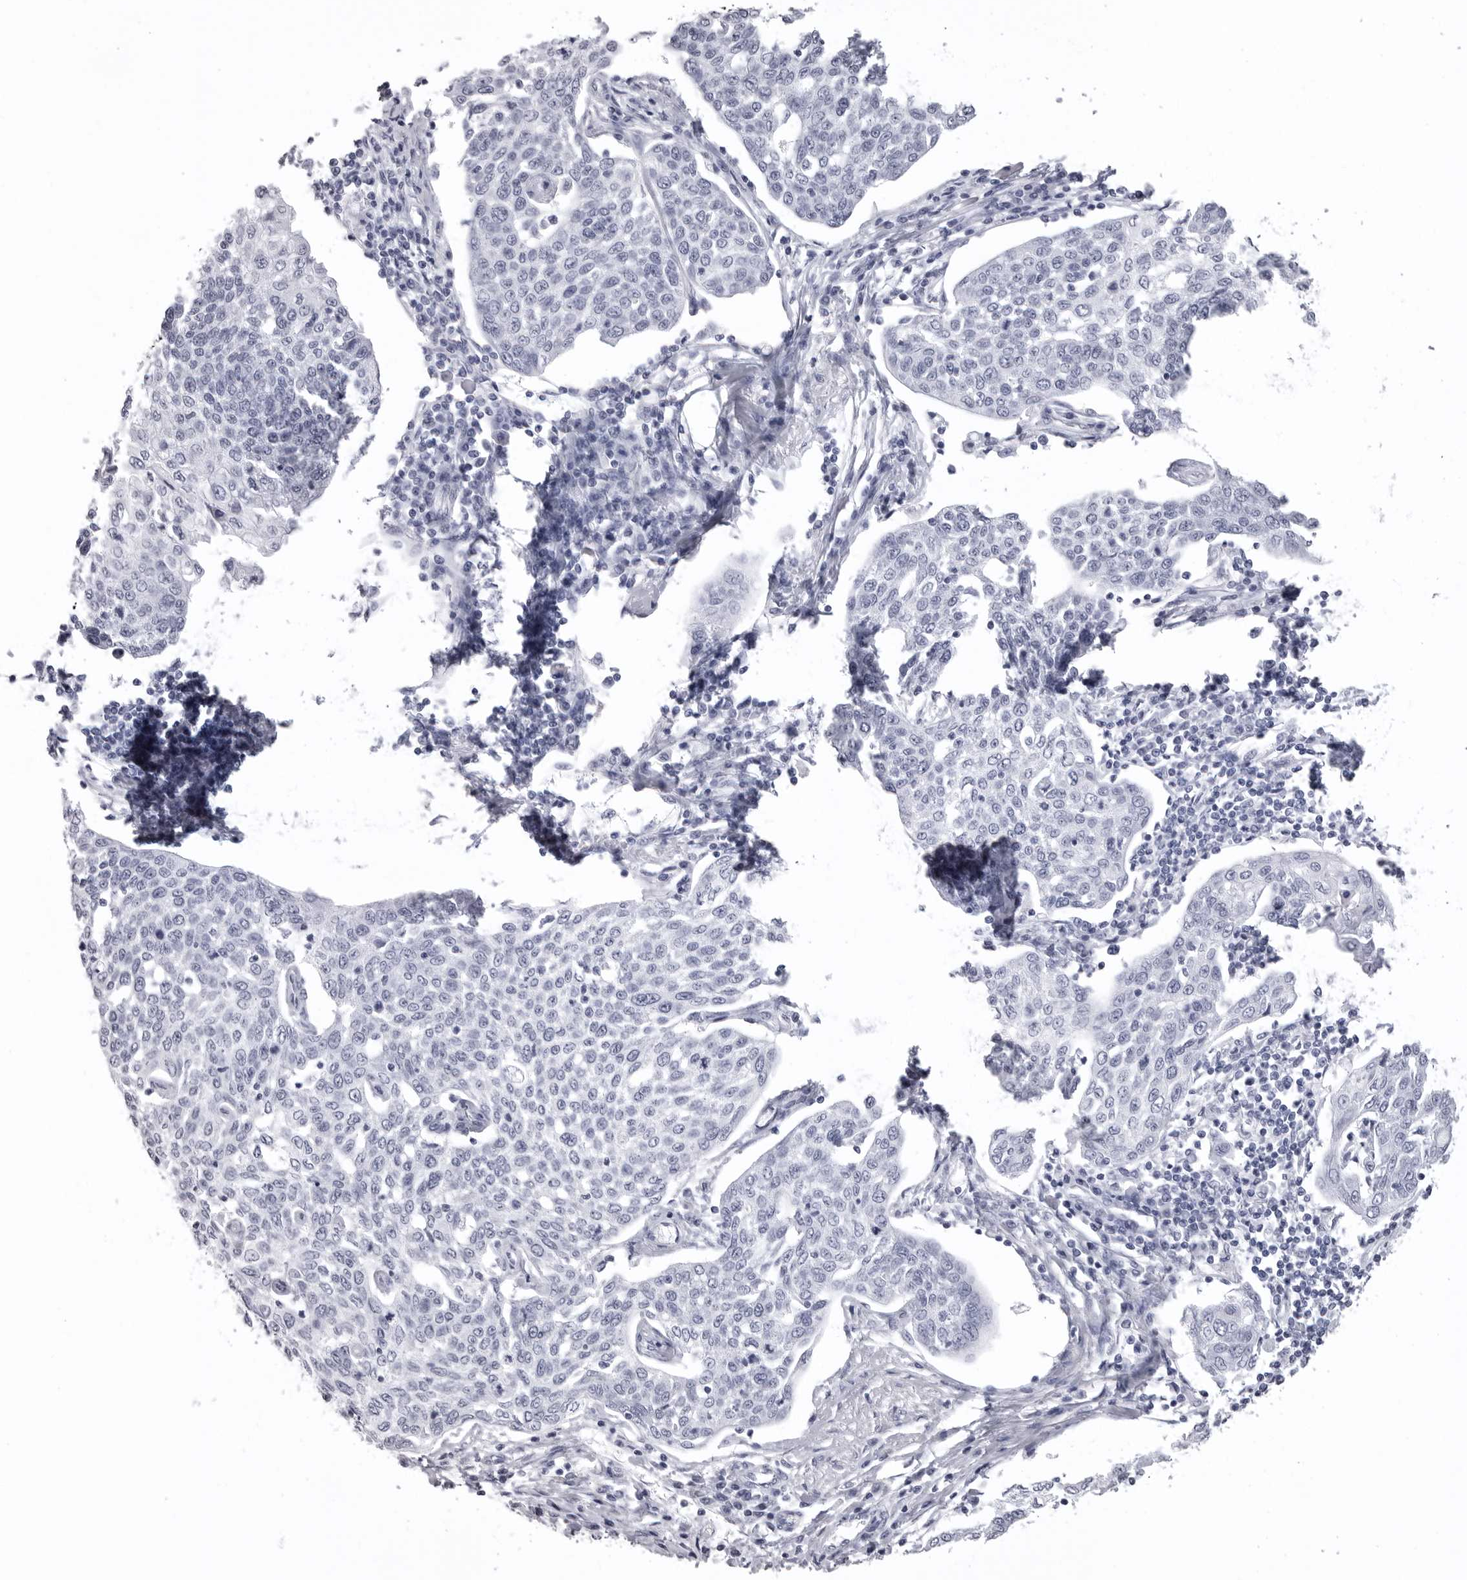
{"staining": {"intensity": "negative", "quantity": "none", "location": "none"}, "tissue": "cervical cancer", "cell_type": "Tumor cells", "image_type": "cancer", "snomed": [{"axis": "morphology", "description": "Squamous cell carcinoma, NOS"}, {"axis": "topography", "description": "Cervix"}], "caption": "DAB immunohistochemical staining of cervical squamous cell carcinoma reveals no significant positivity in tumor cells. (DAB (3,3'-diaminobenzidine) immunohistochemistry (IHC) visualized using brightfield microscopy, high magnification).", "gene": "LGALS4", "patient": {"sex": "female", "age": 34}}